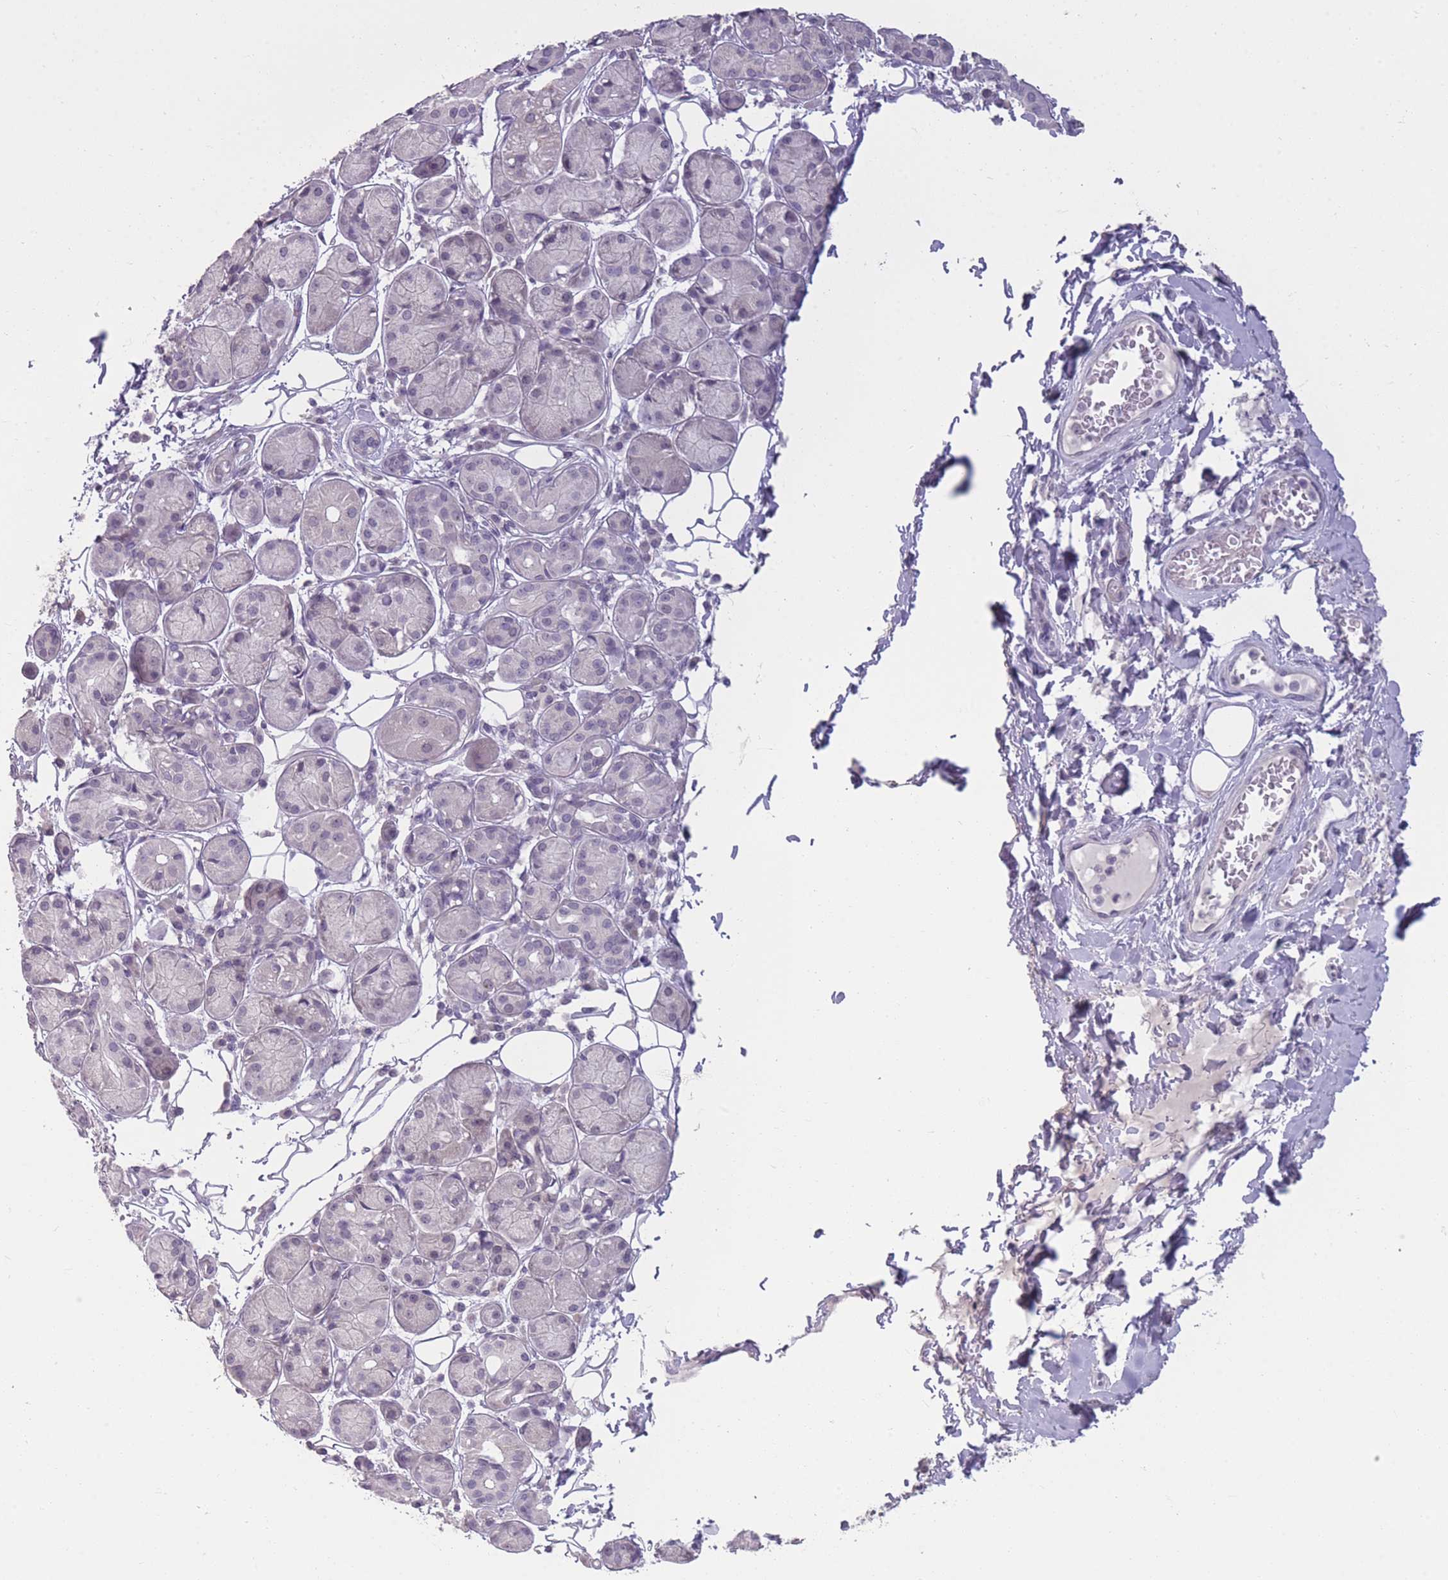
{"staining": {"intensity": "weak", "quantity": "<25%", "location": "cytoplasmic/membranous"}, "tissue": "salivary gland", "cell_type": "Glandular cells", "image_type": "normal", "snomed": [{"axis": "morphology", "description": "Squamous cell carcinoma, NOS"}, {"axis": "topography", "description": "Skin"}, {"axis": "topography", "description": "Head-Neck"}], "caption": "IHC micrograph of normal human salivary gland stained for a protein (brown), which shows no positivity in glandular cells. (DAB (3,3'-diaminobenzidine) immunohistochemistry (IHC) visualized using brightfield microscopy, high magnification).", "gene": "ZBTB24", "patient": {"sex": "male", "age": 80}}